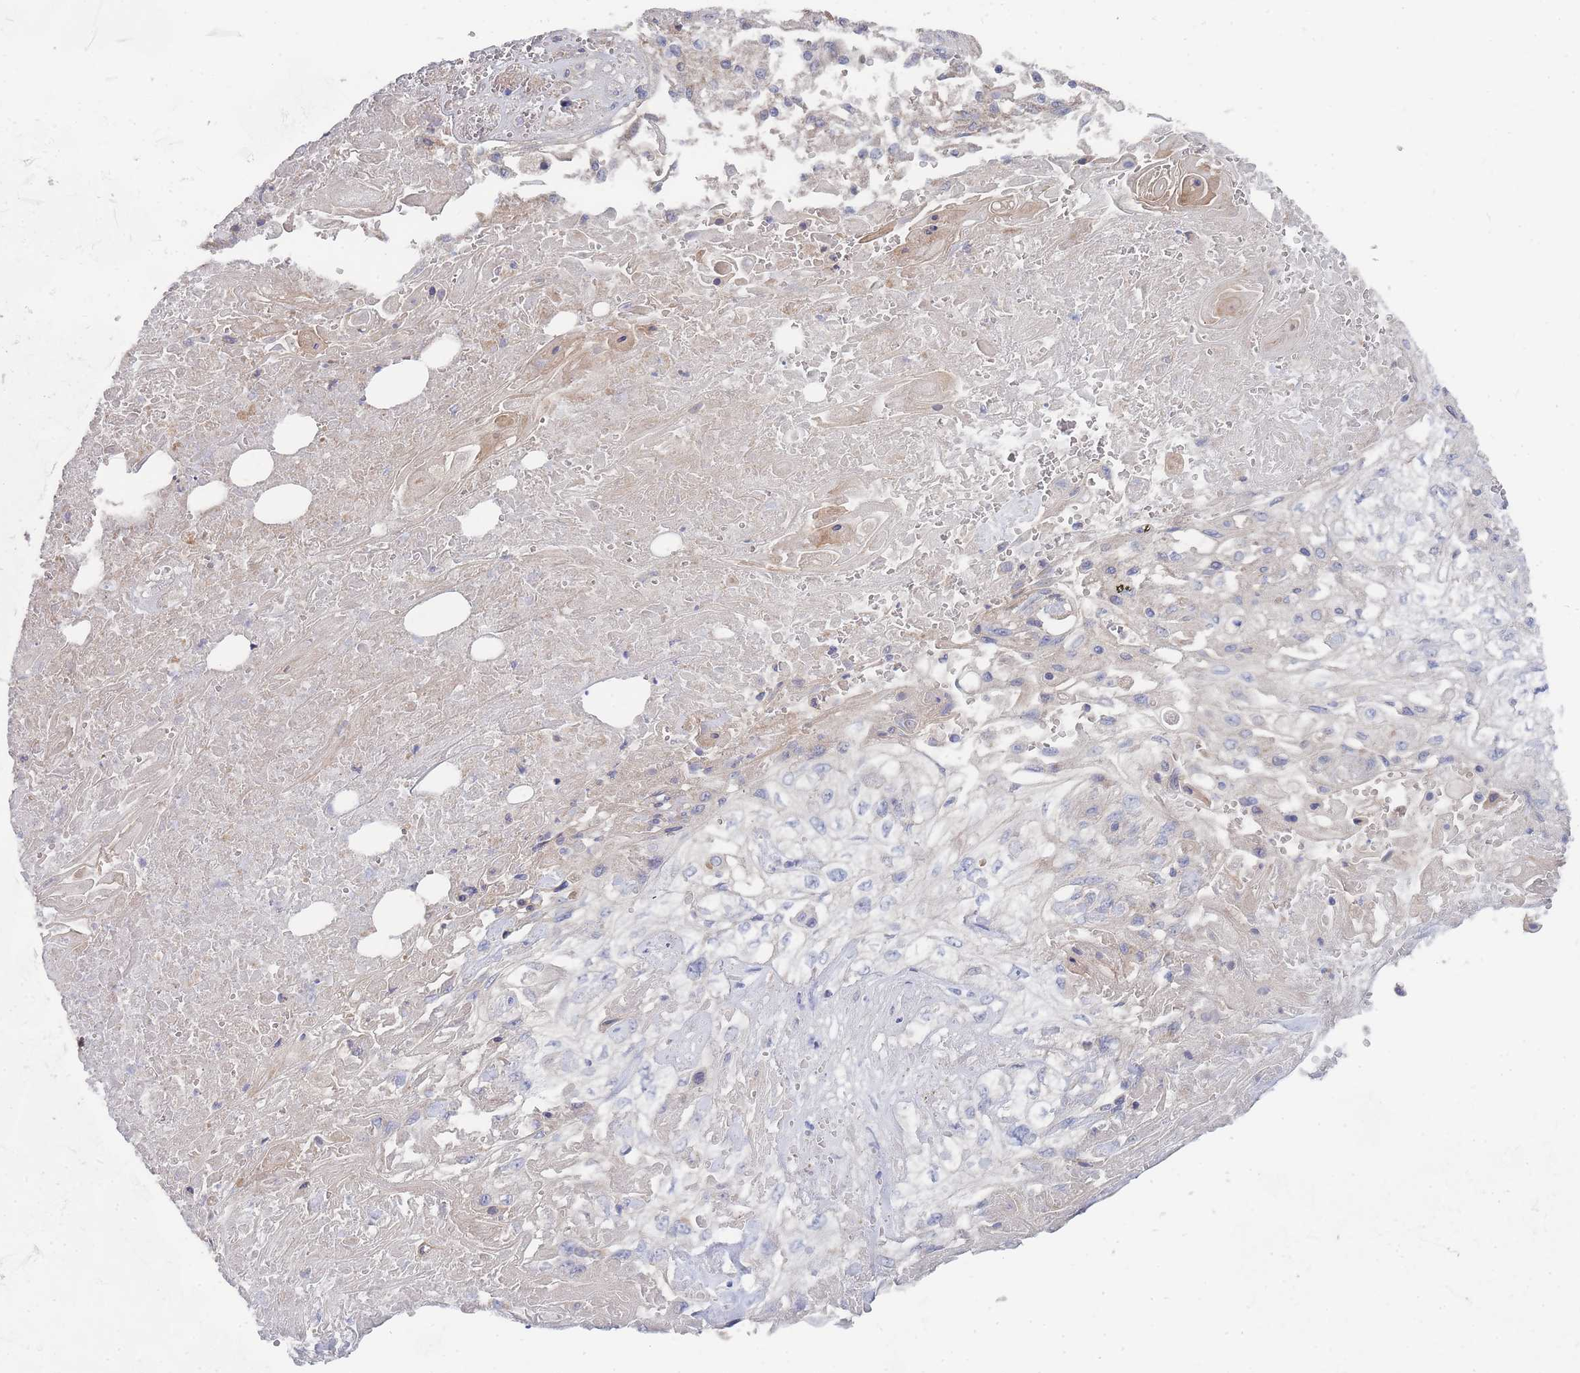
{"staining": {"intensity": "negative", "quantity": "none", "location": "none"}, "tissue": "skin cancer", "cell_type": "Tumor cells", "image_type": "cancer", "snomed": [{"axis": "morphology", "description": "Squamous cell carcinoma, NOS"}, {"axis": "morphology", "description": "Squamous cell carcinoma, metastatic, NOS"}, {"axis": "topography", "description": "Skin"}, {"axis": "topography", "description": "Lymph node"}], "caption": "Tumor cells show no significant staining in squamous cell carcinoma (skin).", "gene": "NUB1", "patient": {"sex": "male", "age": 75}}